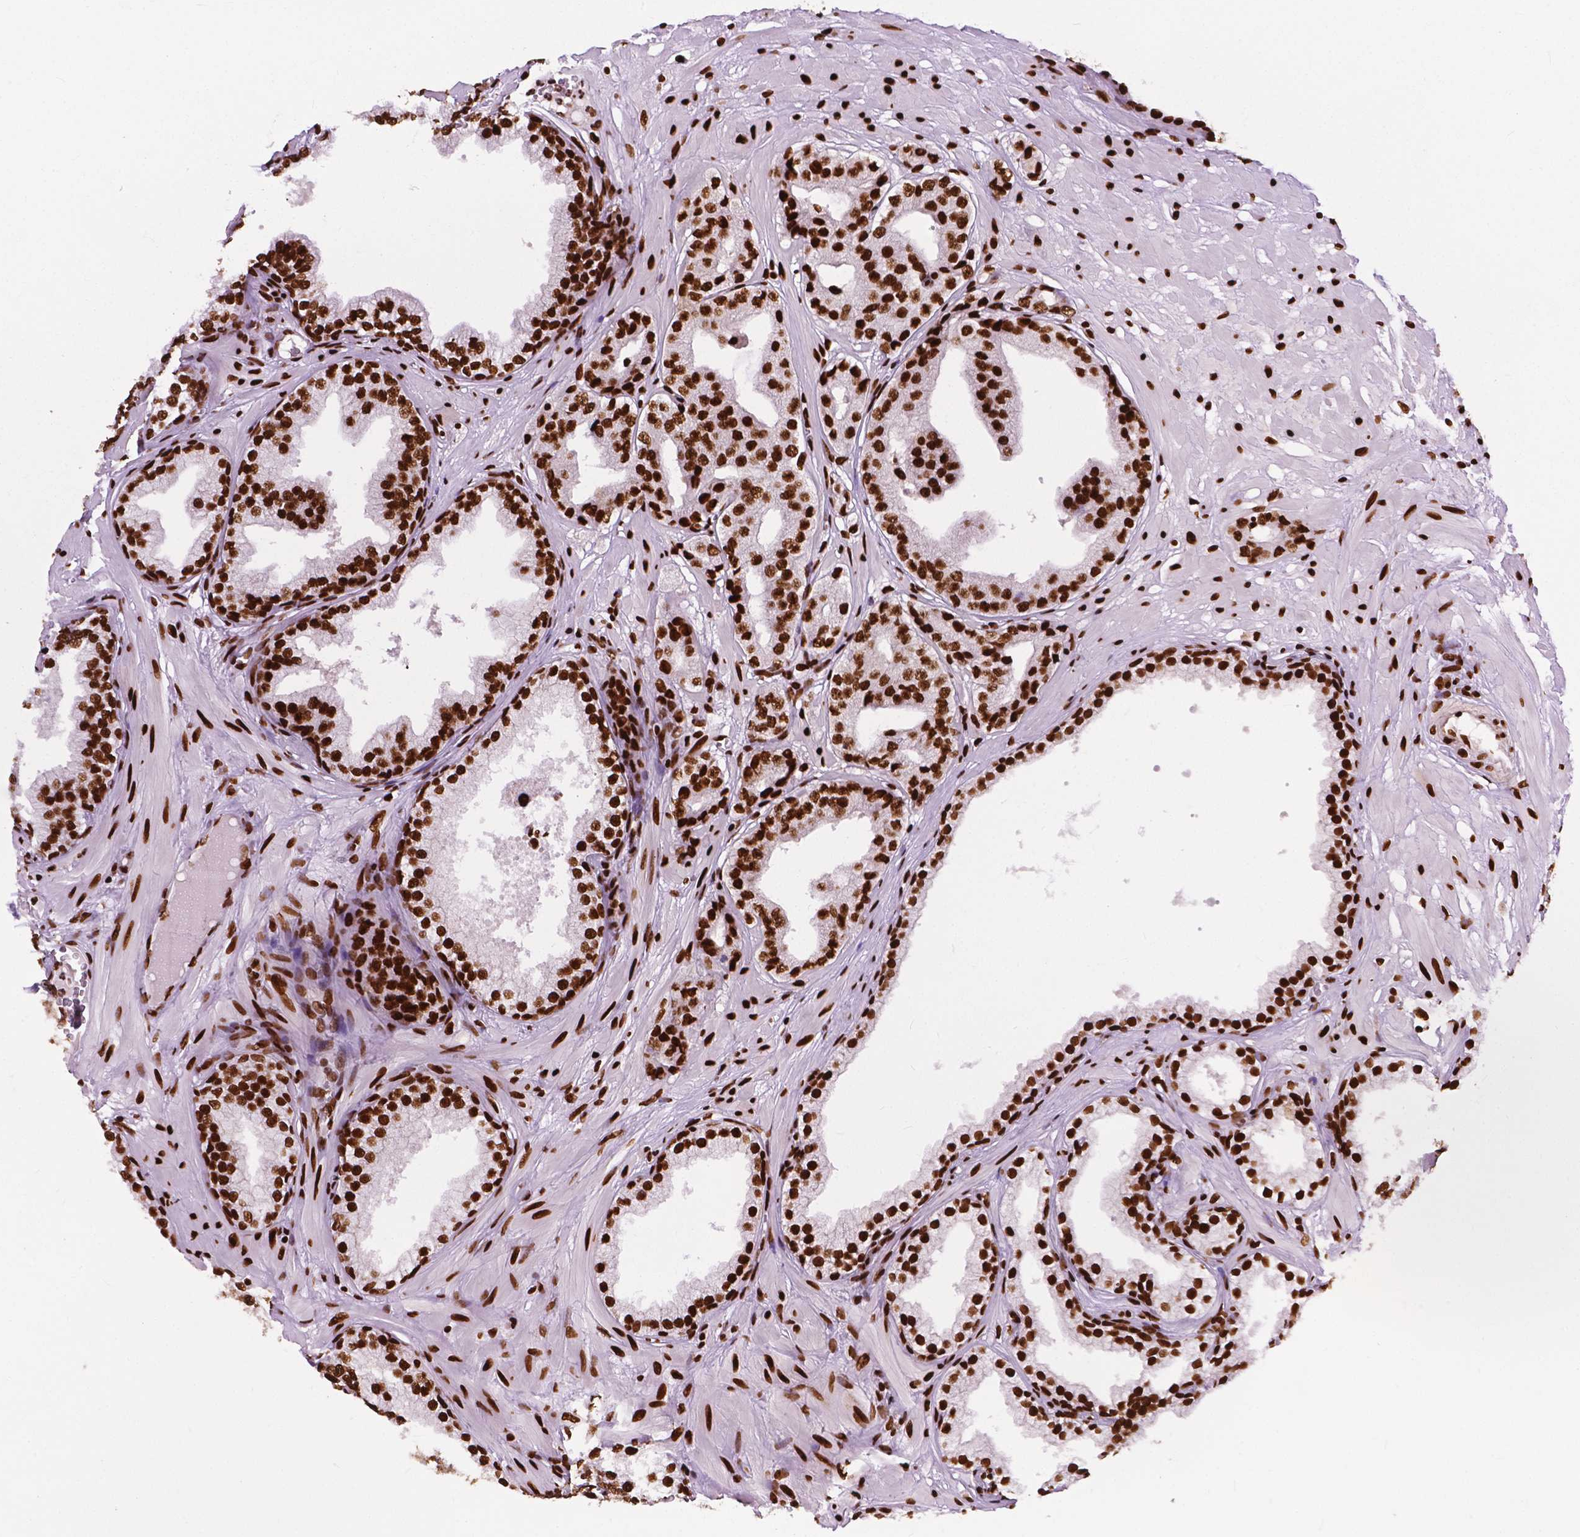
{"staining": {"intensity": "strong", "quantity": ">75%", "location": "nuclear"}, "tissue": "prostate cancer", "cell_type": "Tumor cells", "image_type": "cancer", "snomed": [{"axis": "morphology", "description": "Adenocarcinoma, Low grade"}, {"axis": "topography", "description": "Prostate"}], "caption": "Strong nuclear positivity is identified in approximately >75% of tumor cells in prostate cancer (low-grade adenocarcinoma).", "gene": "SMIM5", "patient": {"sex": "male", "age": 60}}